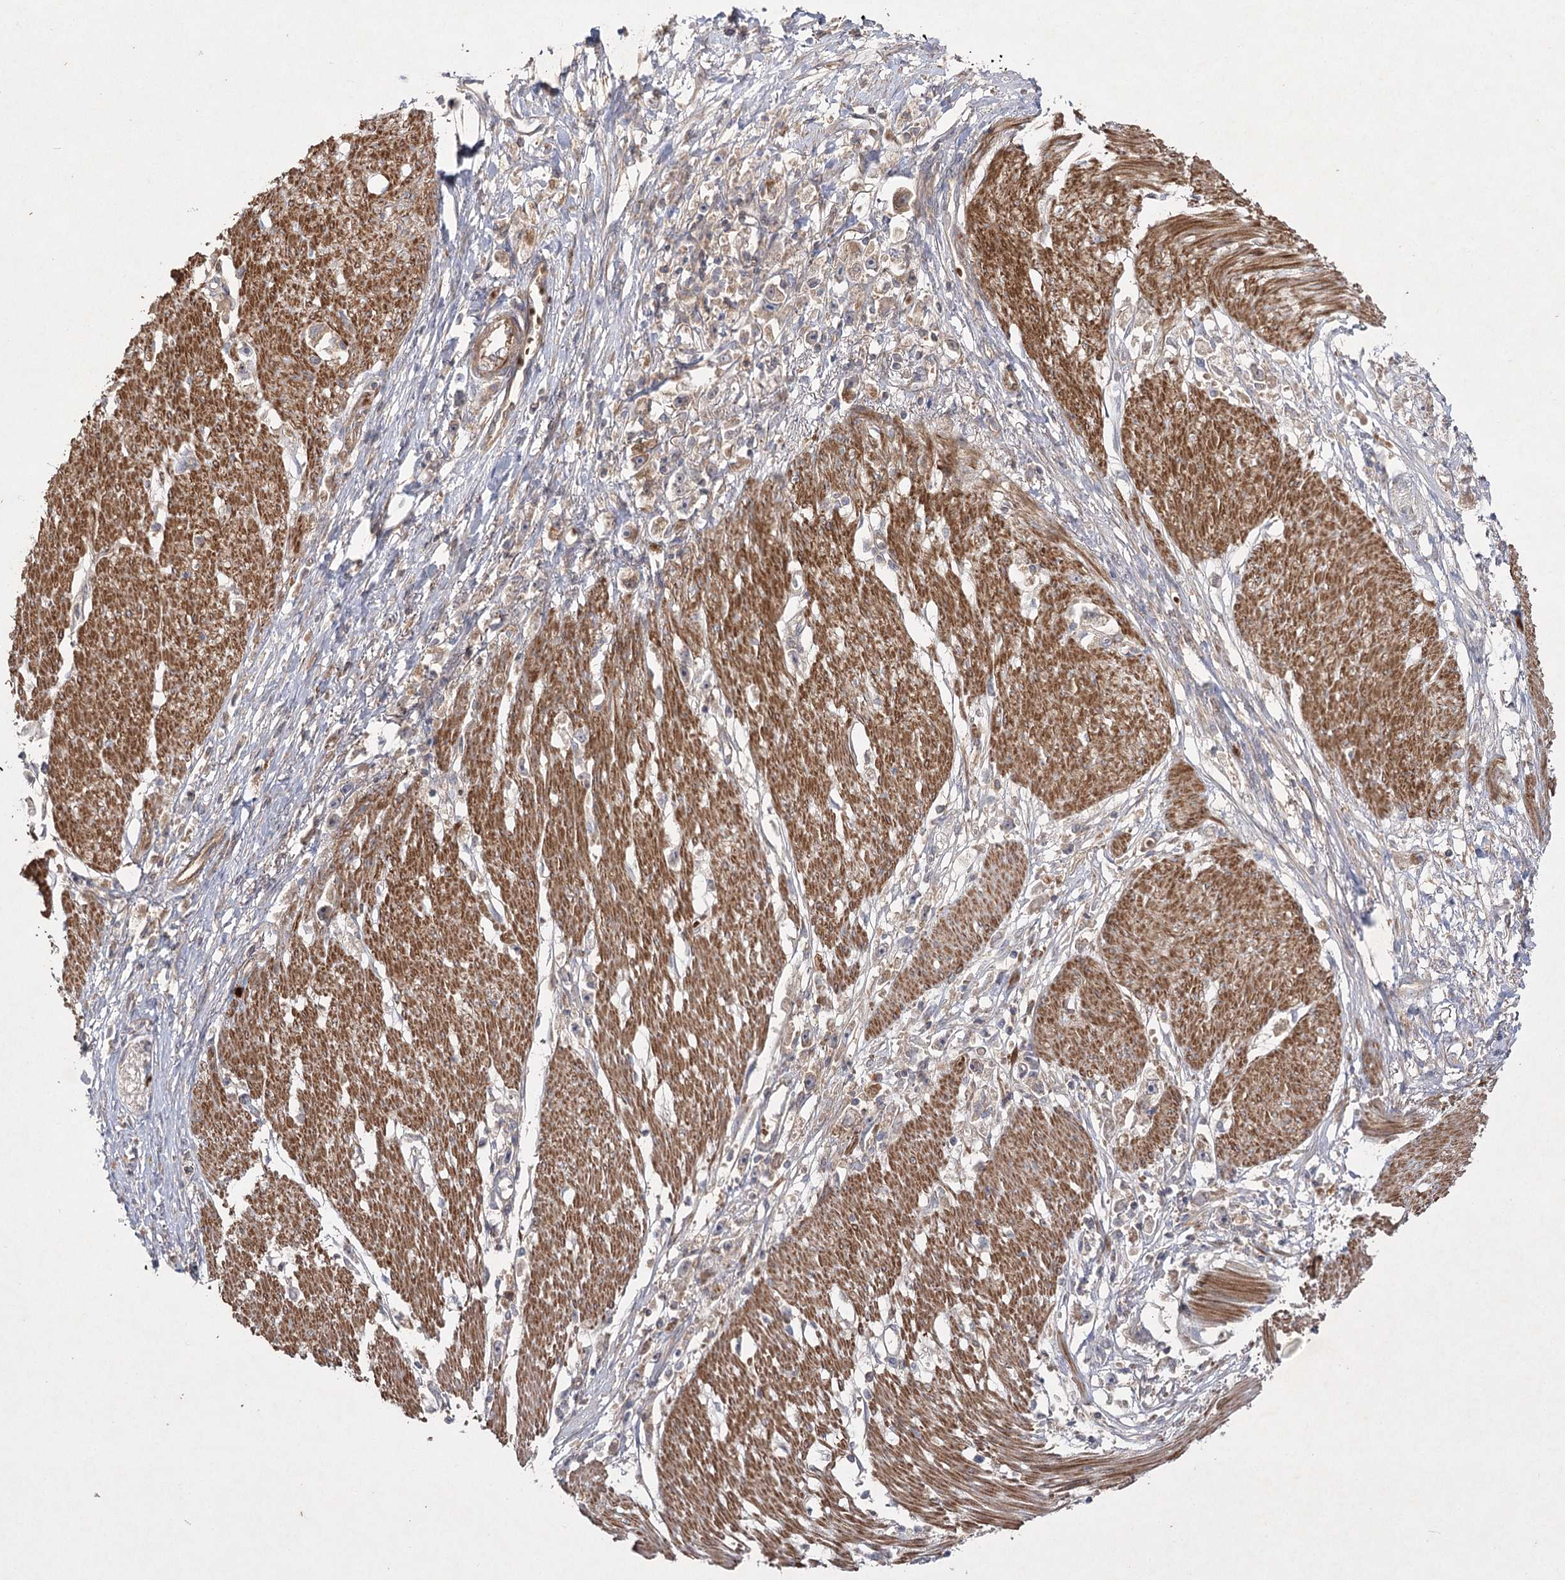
{"staining": {"intensity": "moderate", "quantity": ">75%", "location": "cytoplasmic/membranous"}, "tissue": "stomach cancer", "cell_type": "Tumor cells", "image_type": "cancer", "snomed": [{"axis": "morphology", "description": "Adenocarcinoma, NOS"}, {"axis": "topography", "description": "Stomach"}], "caption": "Brown immunohistochemical staining in stomach adenocarcinoma displays moderate cytoplasmic/membranous expression in approximately >75% of tumor cells. The protein of interest is stained brown, and the nuclei are stained in blue (DAB IHC with brightfield microscopy, high magnification).", "gene": "KIAA0825", "patient": {"sex": "female", "age": 59}}